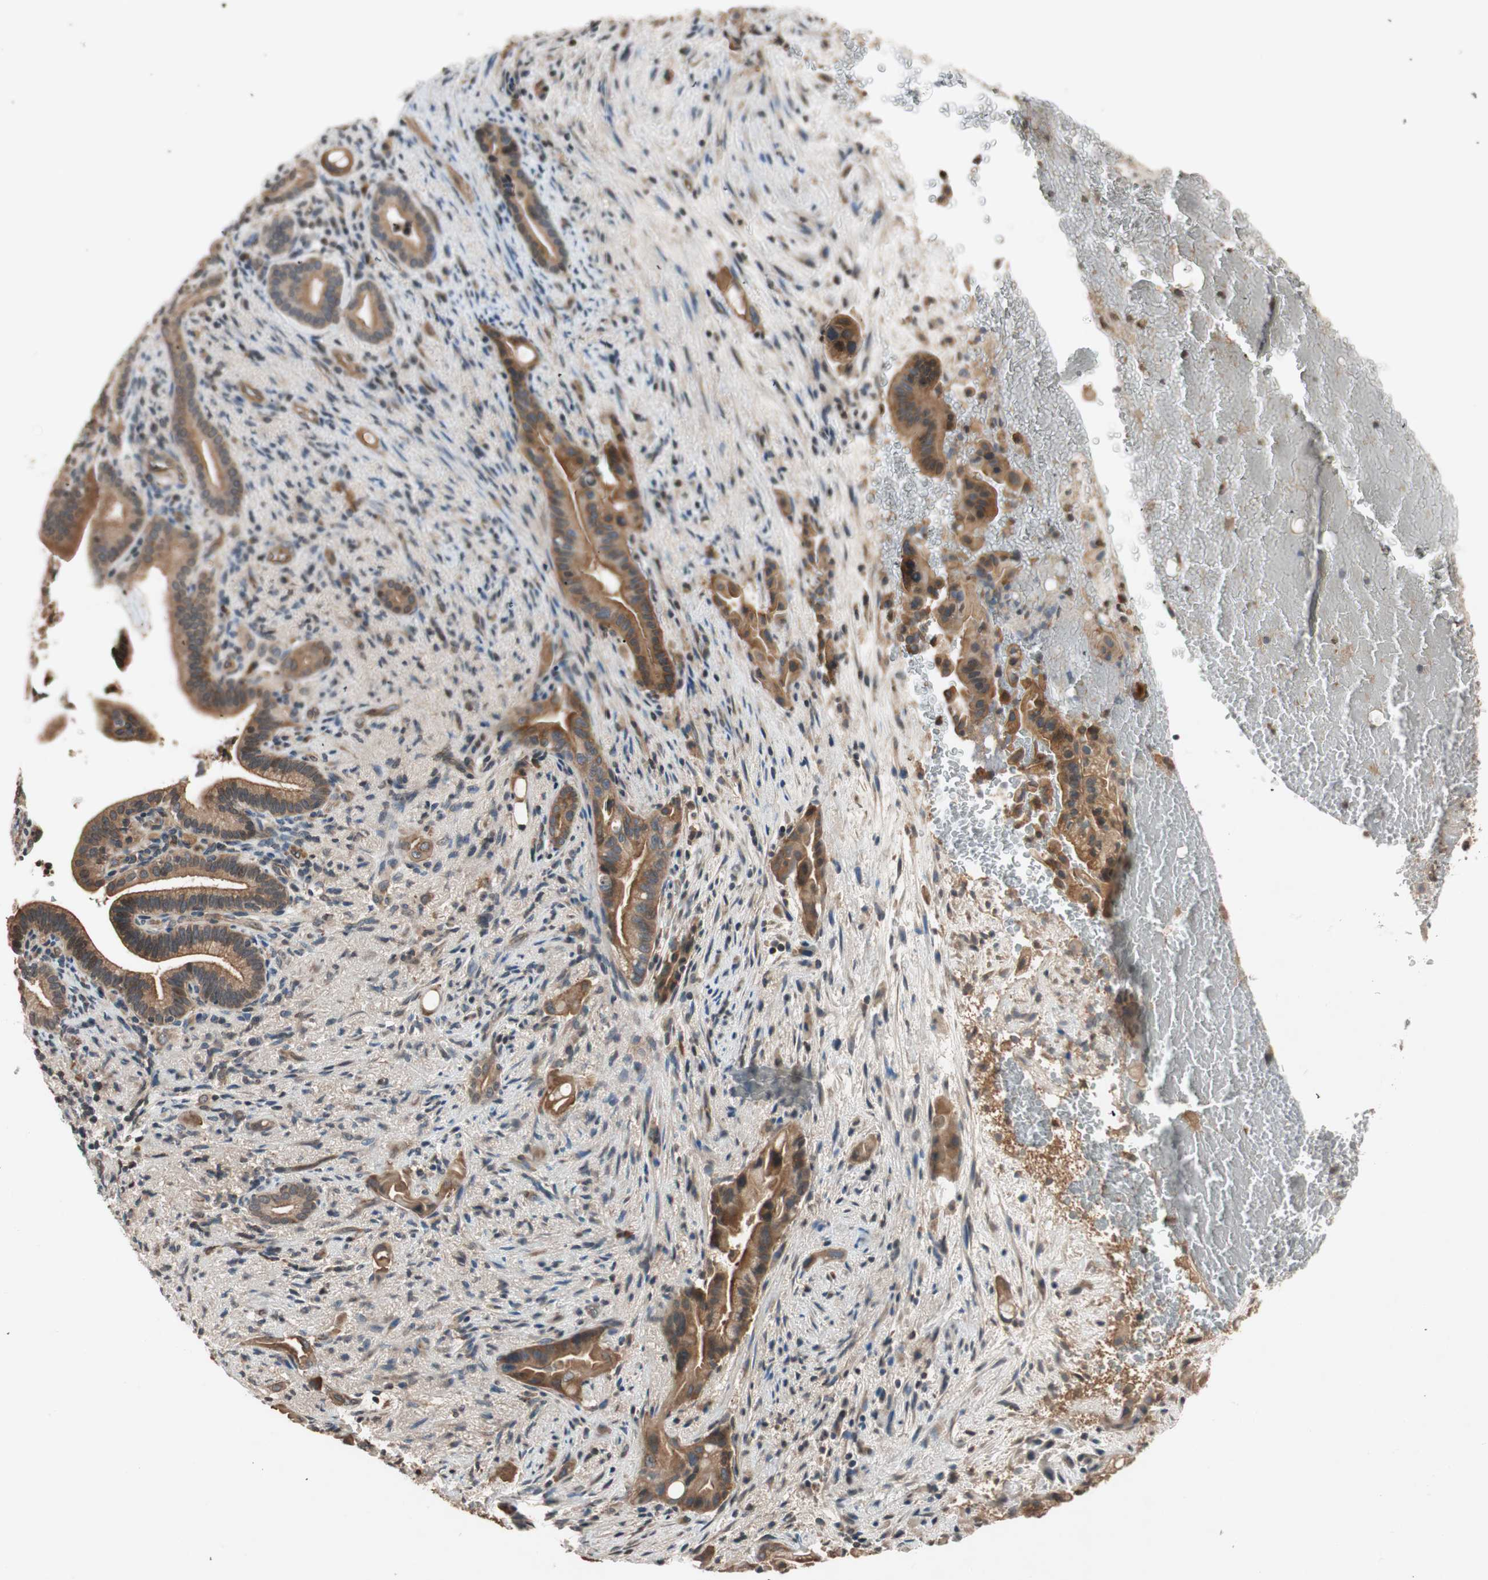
{"staining": {"intensity": "strong", "quantity": ">75%", "location": "cytoplasmic/membranous"}, "tissue": "liver cancer", "cell_type": "Tumor cells", "image_type": "cancer", "snomed": [{"axis": "morphology", "description": "Cholangiocarcinoma"}, {"axis": "topography", "description": "Liver"}], "caption": "Liver cholangiocarcinoma was stained to show a protein in brown. There is high levels of strong cytoplasmic/membranous positivity in approximately >75% of tumor cells.", "gene": "GCLM", "patient": {"sex": "female", "age": 68}}